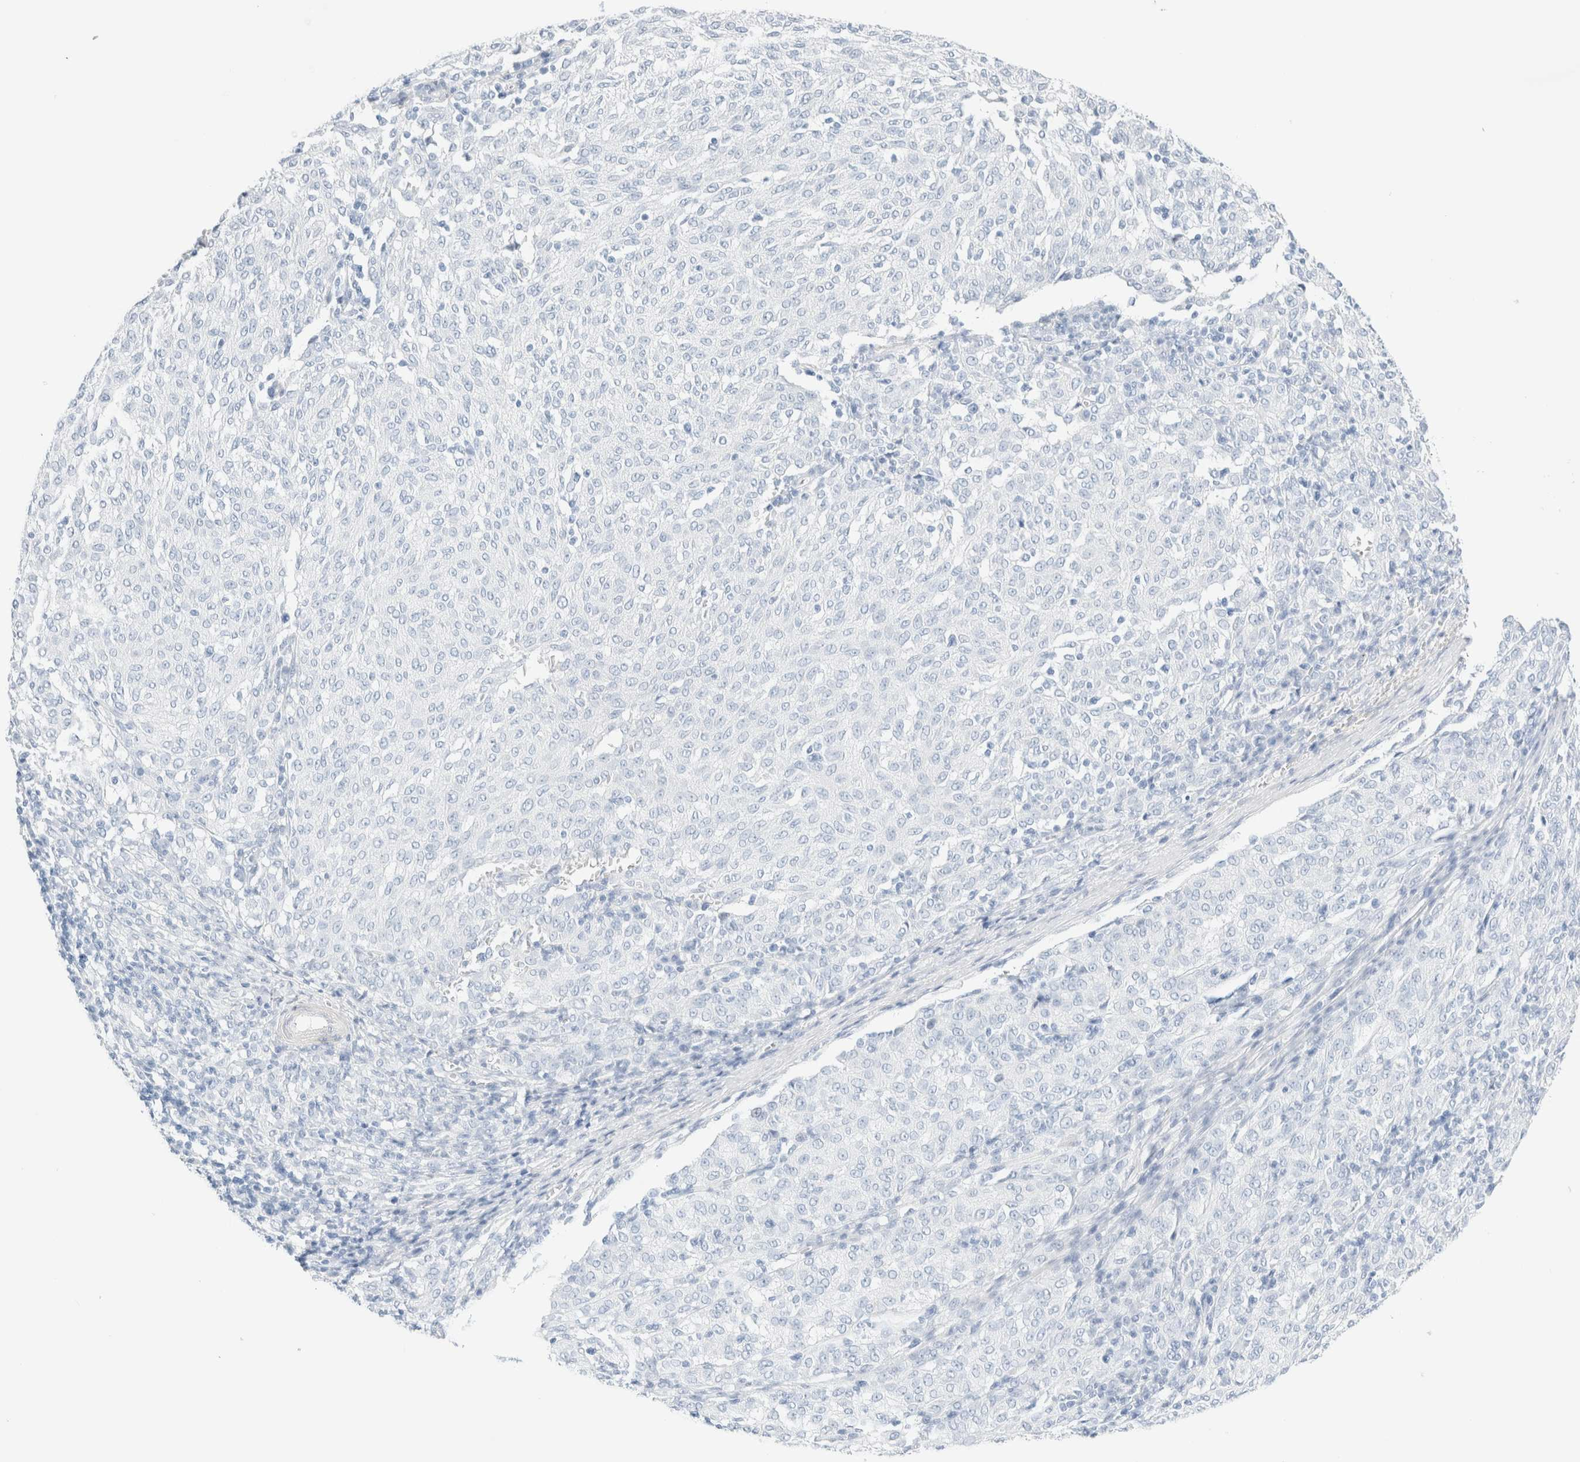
{"staining": {"intensity": "negative", "quantity": "none", "location": "none"}, "tissue": "melanoma", "cell_type": "Tumor cells", "image_type": "cancer", "snomed": [{"axis": "morphology", "description": "Malignant melanoma, NOS"}, {"axis": "topography", "description": "Skin"}], "caption": "Tumor cells are negative for protein expression in human melanoma.", "gene": "DPYS", "patient": {"sex": "female", "age": 72}}